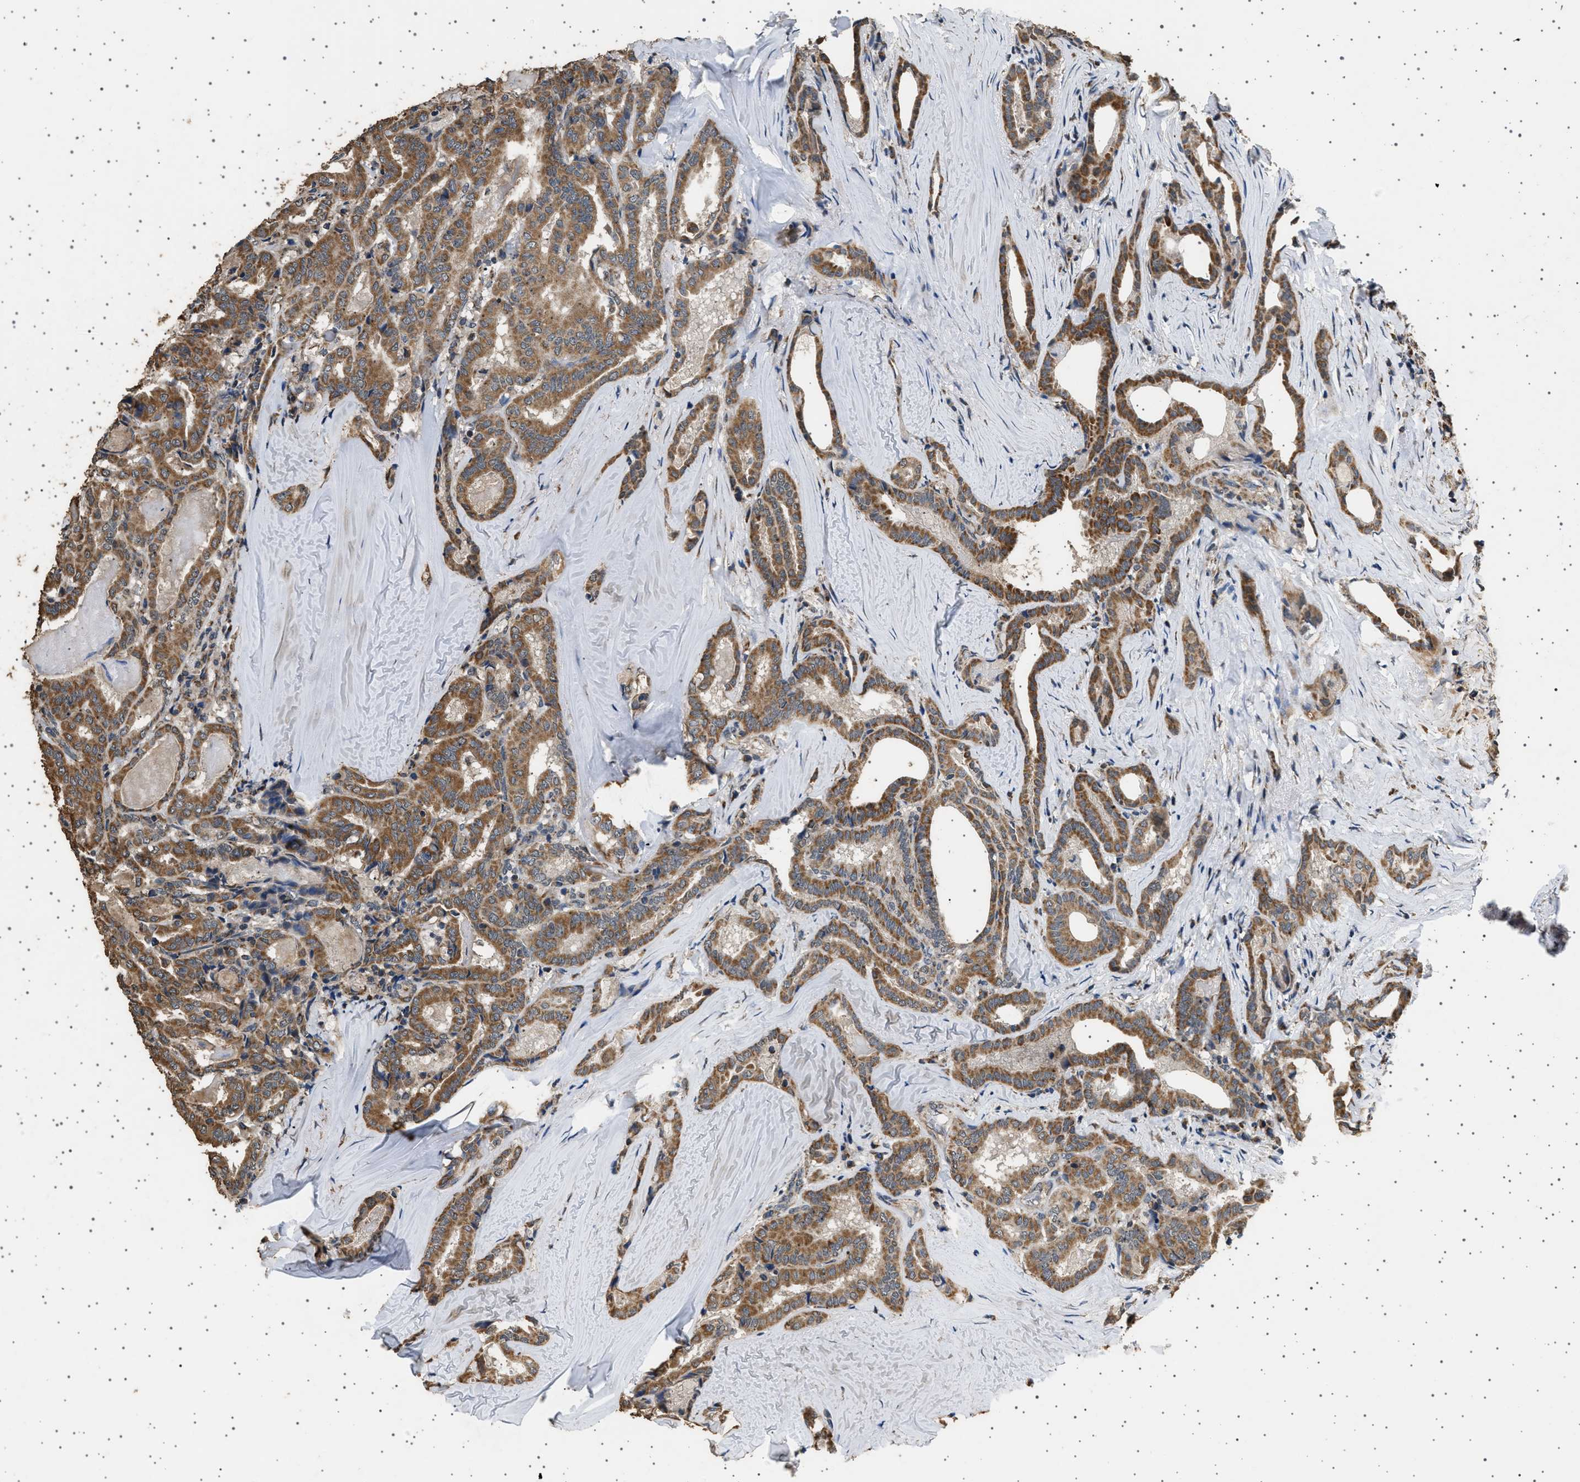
{"staining": {"intensity": "moderate", "quantity": ">75%", "location": "cytoplasmic/membranous"}, "tissue": "thyroid cancer", "cell_type": "Tumor cells", "image_type": "cancer", "snomed": [{"axis": "morphology", "description": "Papillary adenocarcinoma, NOS"}, {"axis": "topography", "description": "Thyroid gland"}], "caption": "The histopathology image demonstrates staining of thyroid cancer (papillary adenocarcinoma), revealing moderate cytoplasmic/membranous protein staining (brown color) within tumor cells.", "gene": "KCNA4", "patient": {"sex": "female", "age": 42}}